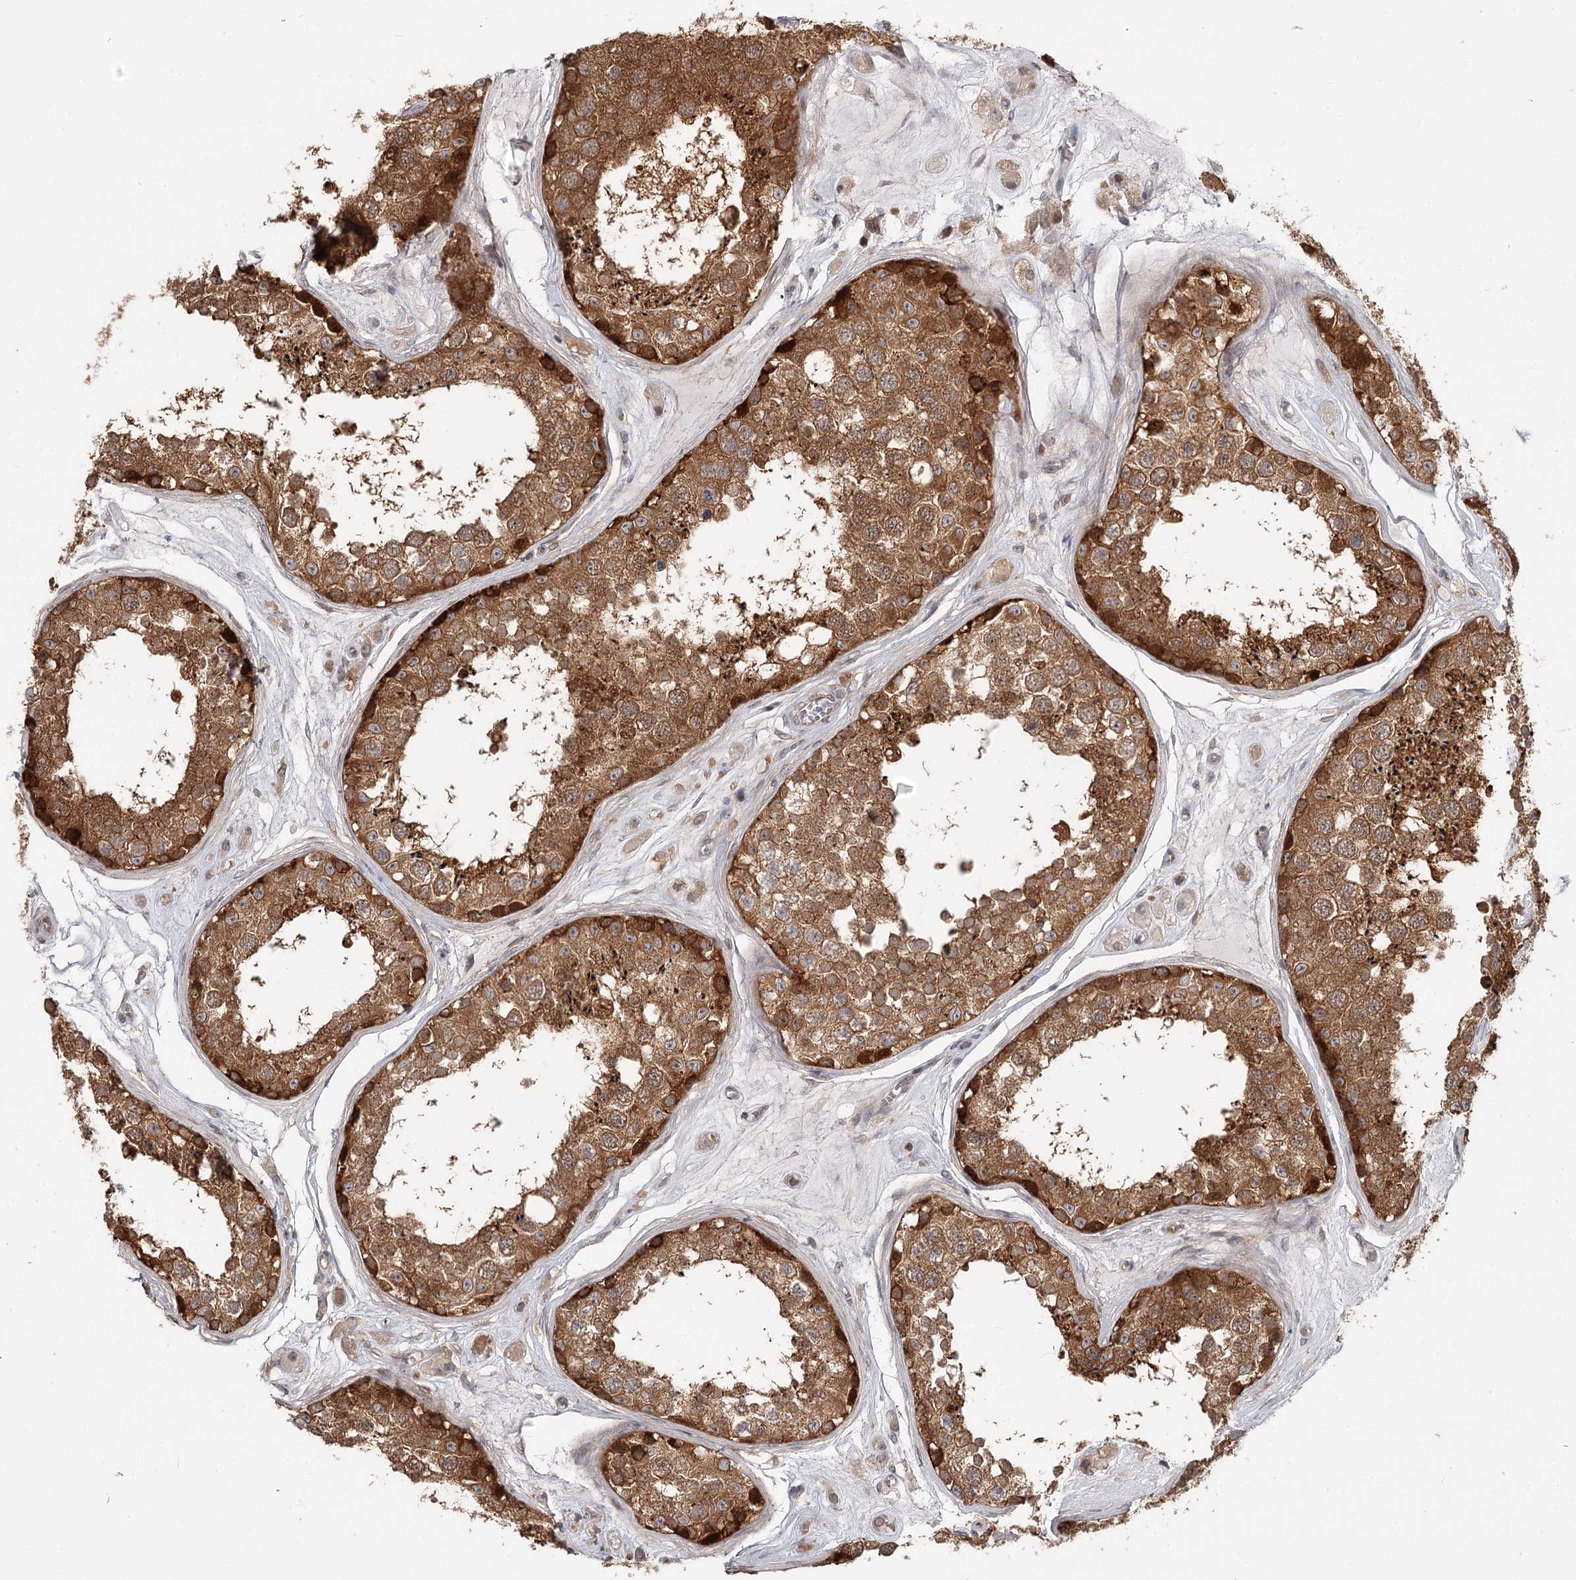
{"staining": {"intensity": "strong", "quantity": "25%-75%", "location": "cytoplasmic/membranous"}, "tissue": "testis", "cell_type": "Cells in seminiferous ducts", "image_type": "normal", "snomed": [{"axis": "morphology", "description": "Normal tissue, NOS"}, {"axis": "topography", "description": "Testis"}], "caption": "Cells in seminiferous ducts reveal high levels of strong cytoplasmic/membranous positivity in about 25%-75% of cells in benign testis.", "gene": "CCNG2", "patient": {"sex": "male", "age": 25}}